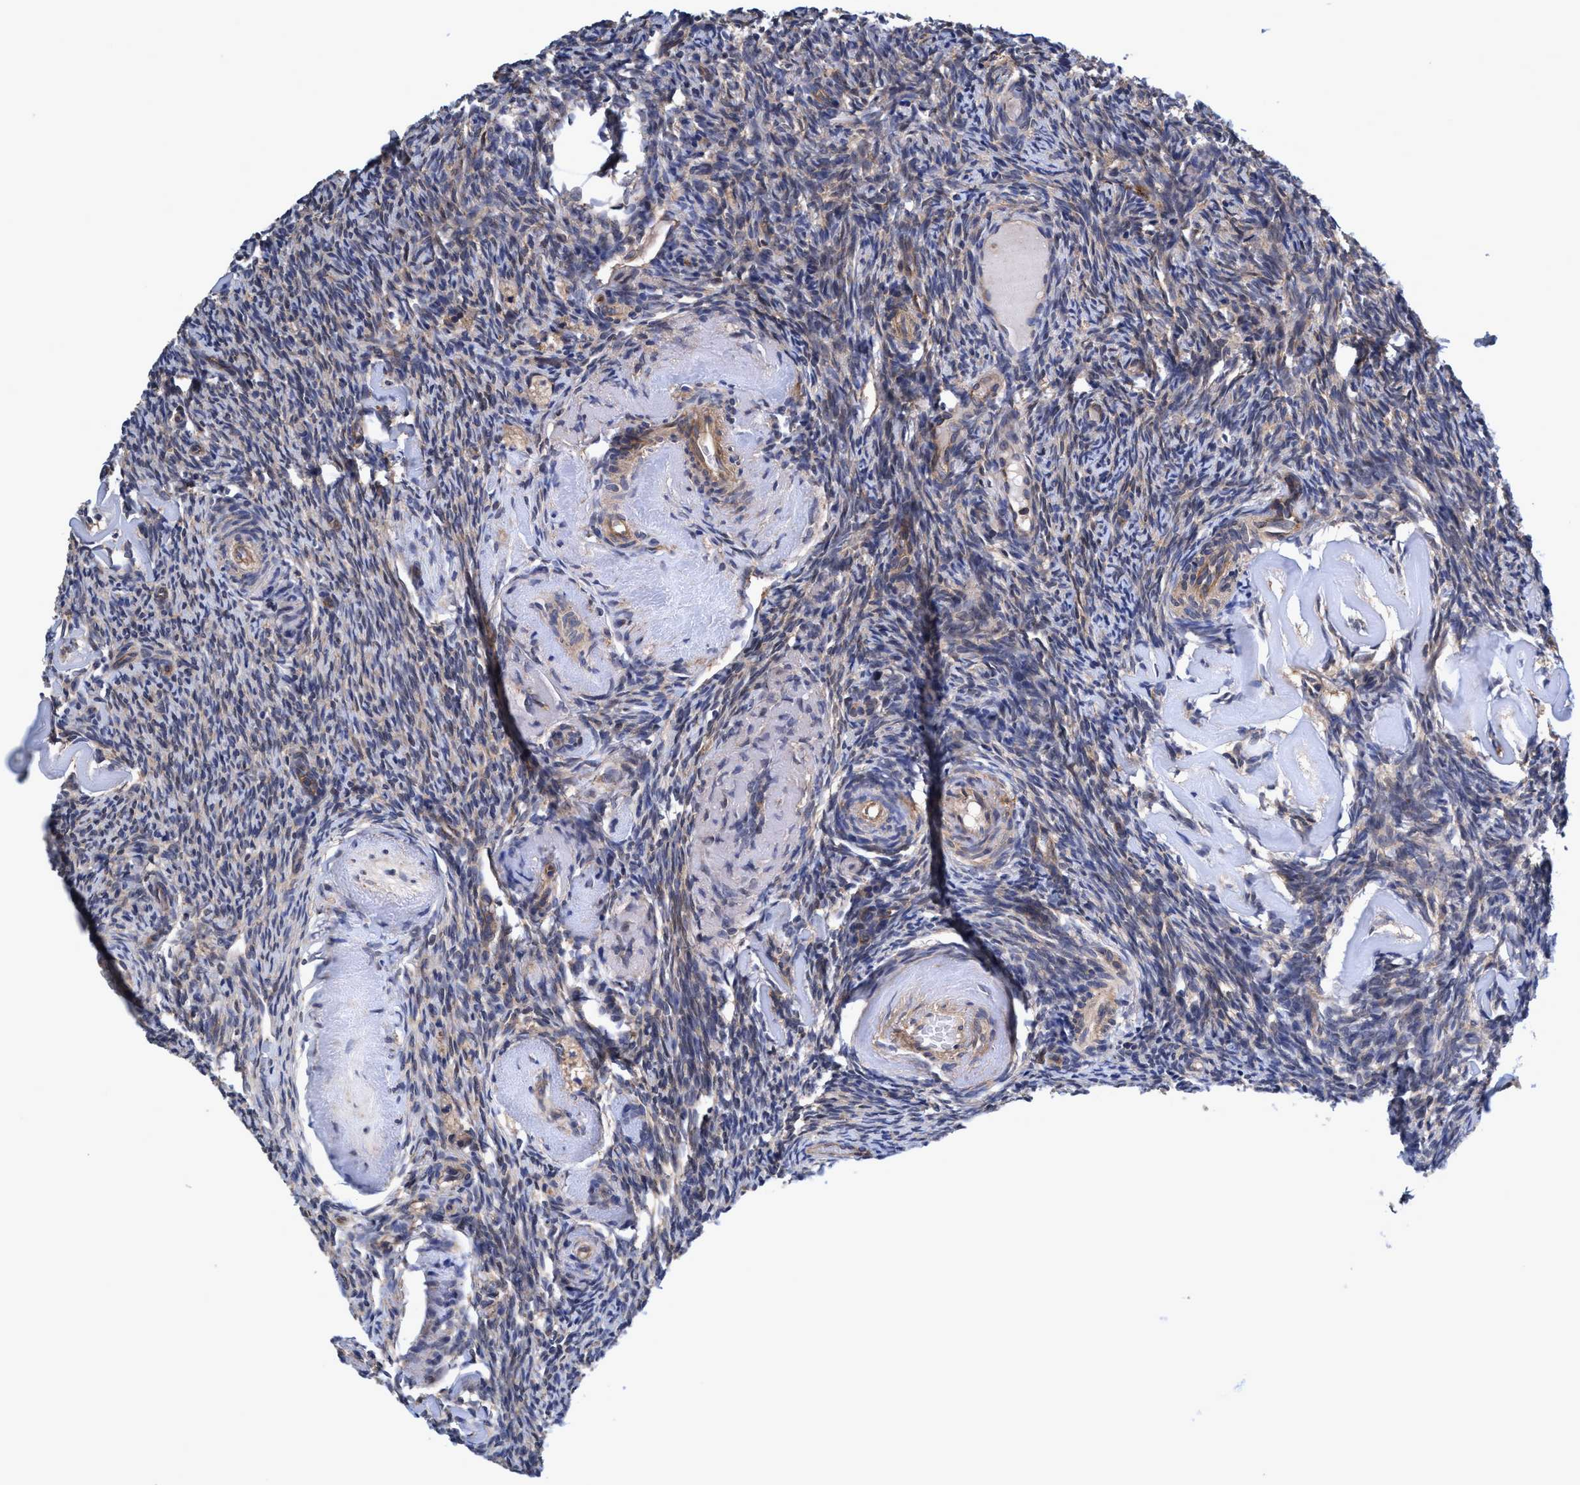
{"staining": {"intensity": "weak", "quantity": ">75%", "location": "cytoplasmic/membranous"}, "tissue": "ovary", "cell_type": "Follicle cells", "image_type": "normal", "snomed": [{"axis": "morphology", "description": "Normal tissue, NOS"}, {"axis": "topography", "description": "Ovary"}], "caption": "Weak cytoplasmic/membranous protein positivity is identified in approximately >75% of follicle cells in ovary. The staining was performed using DAB to visualize the protein expression in brown, while the nuclei were stained in blue with hematoxylin (Magnification: 20x).", "gene": "CALCOCO2", "patient": {"sex": "female", "age": 60}}